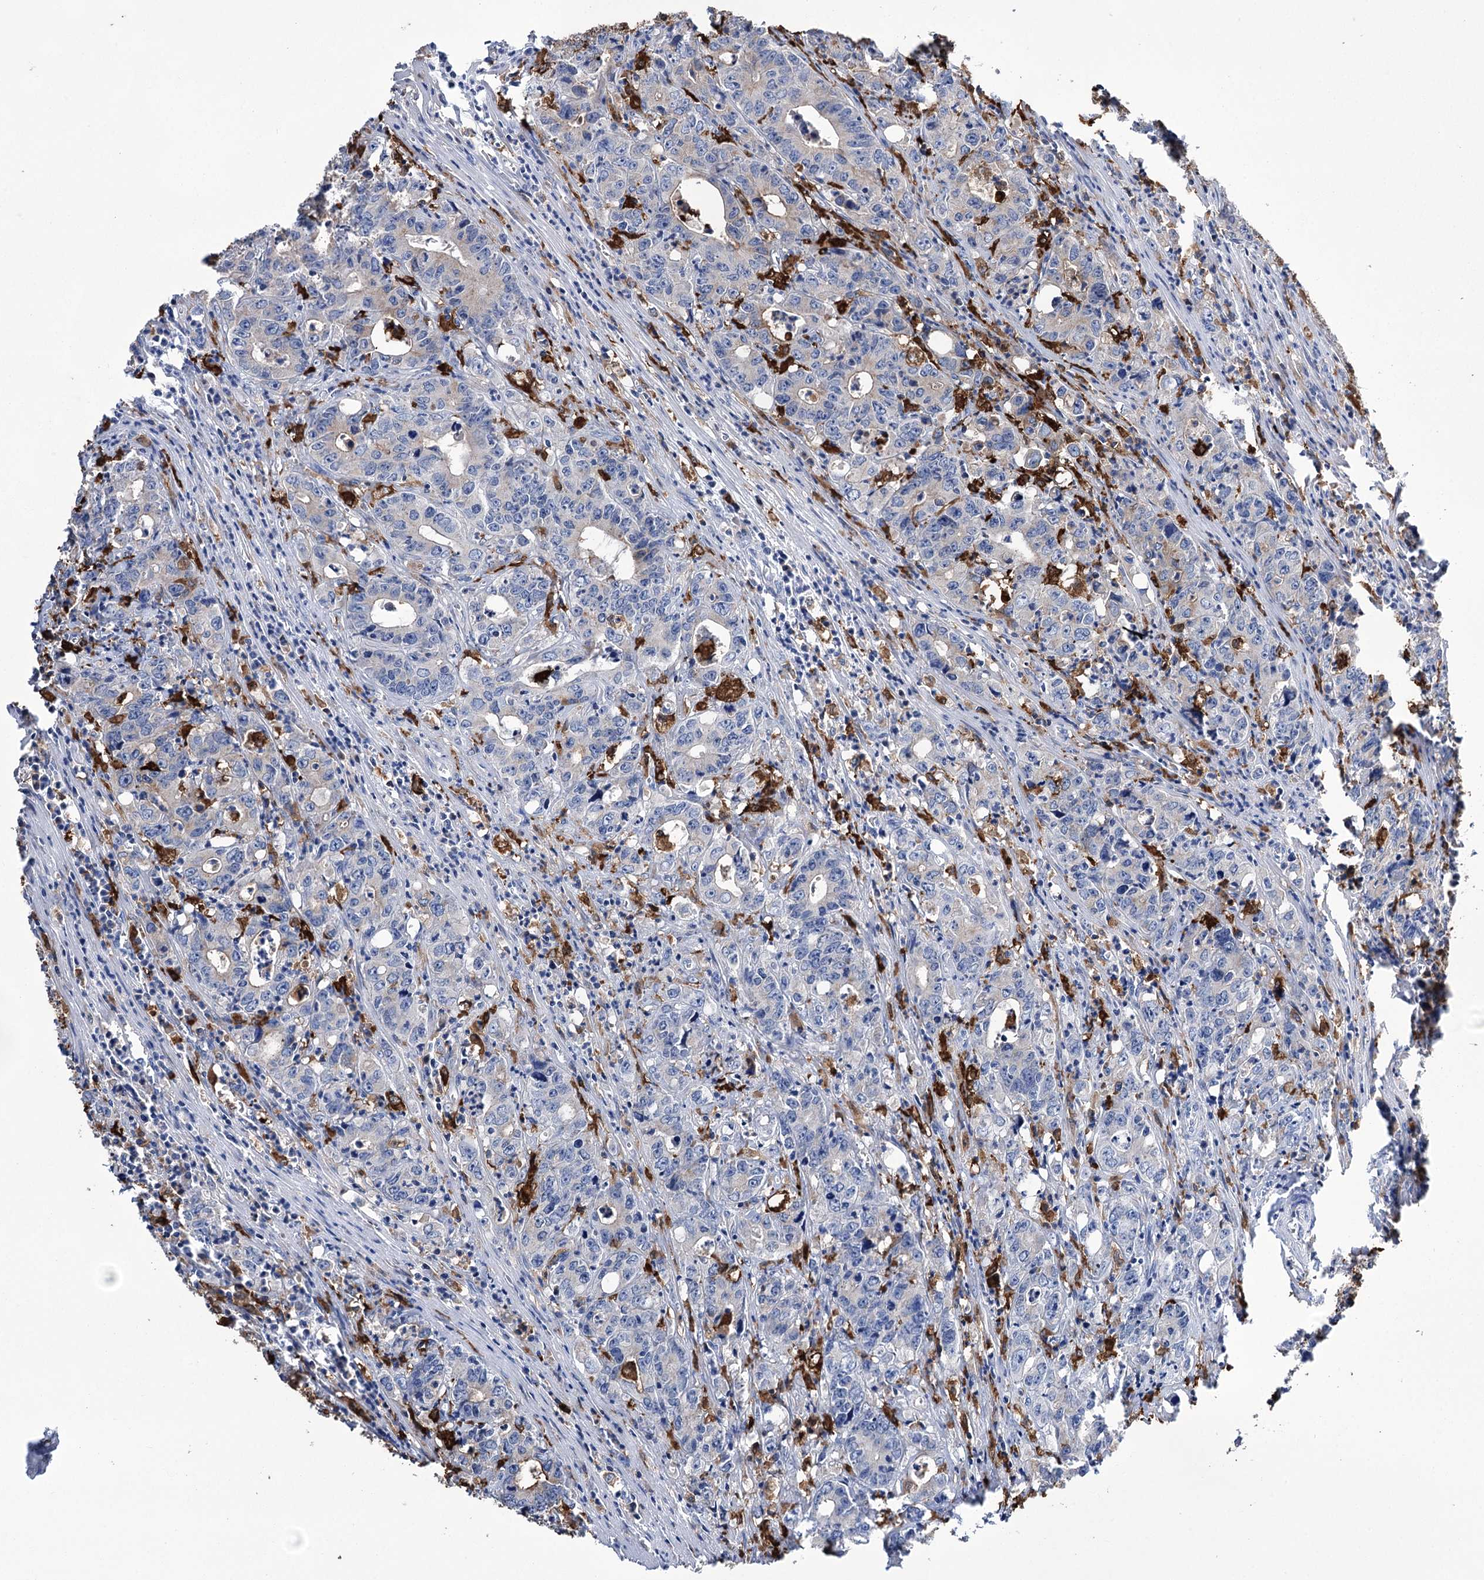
{"staining": {"intensity": "negative", "quantity": "none", "location": "none"}, "tissue": "colorectal cancer", "cell_type": "Tumor cells", "image_type": "cancer", "snomed": [{"axis": "morphology", "description": "Adenocarcinoma, NOS"}, {"axis": "topography", "description": "Colon"}], "caption": "Immunohistochemistry (IHC) histopathology image of adenocarcinoma (colorectal) stained for a protein (brown), which displays no staining in tumor cells.", "gene": "ZNF622", "patient": {"sex": "female", "age": 75}}